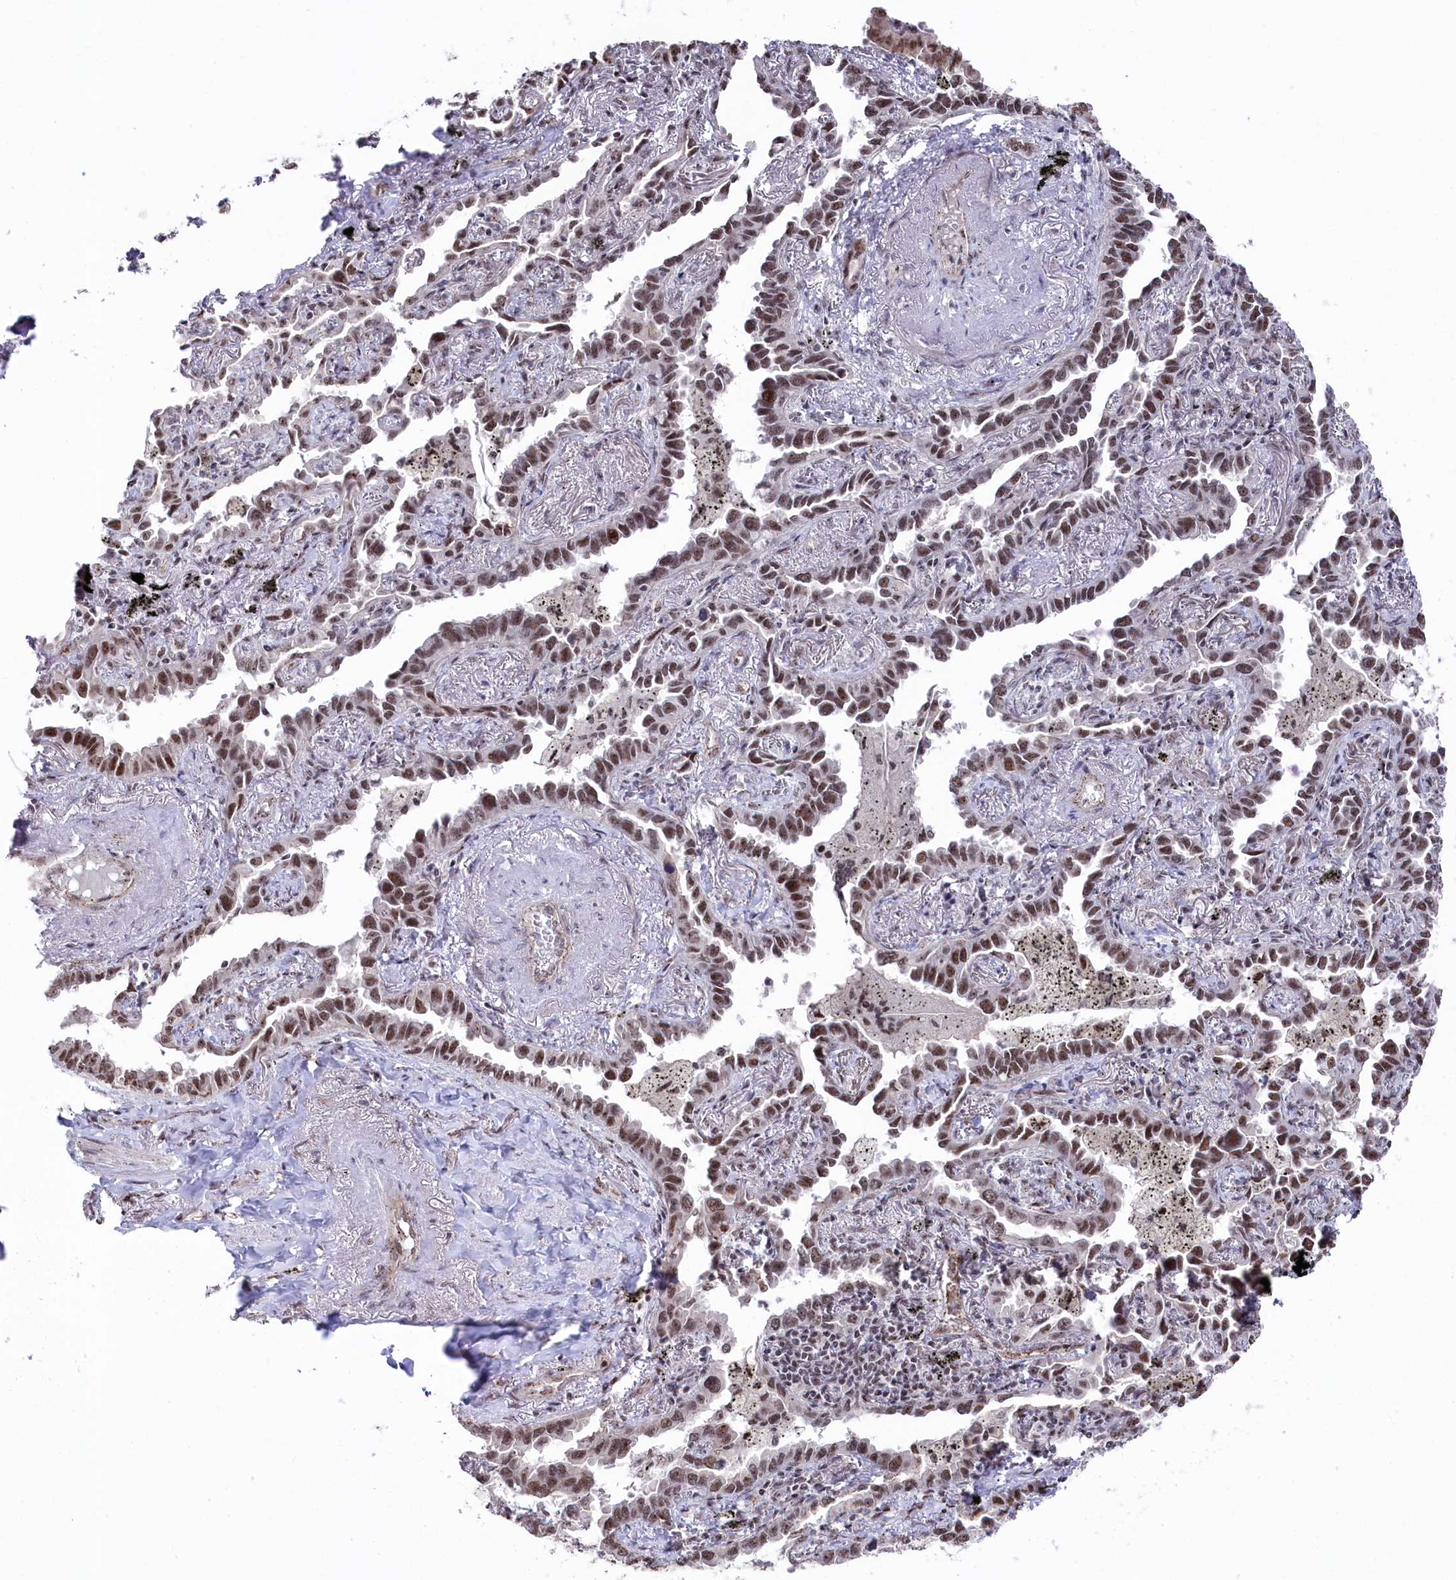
{"staining": {"intensity": "moderate", "quantity": ">75%", "location": "nuclear"}, "tissue": "lung cancer", "cell_type": "Tumor cells", "image_type": "cancer", "snomed": [{"axis": "morphology", "description": "Adenocarcinoma, NOS"}, {"axis": "topography", "description": "Lung"}], "caption": "IHC of human lung adenocarcinoma displays medium levels of moderate nuclear expression in about >75% of tumor cells.", "gene": "POLR2H", "patient": {"sex": "male", "age": 67}}